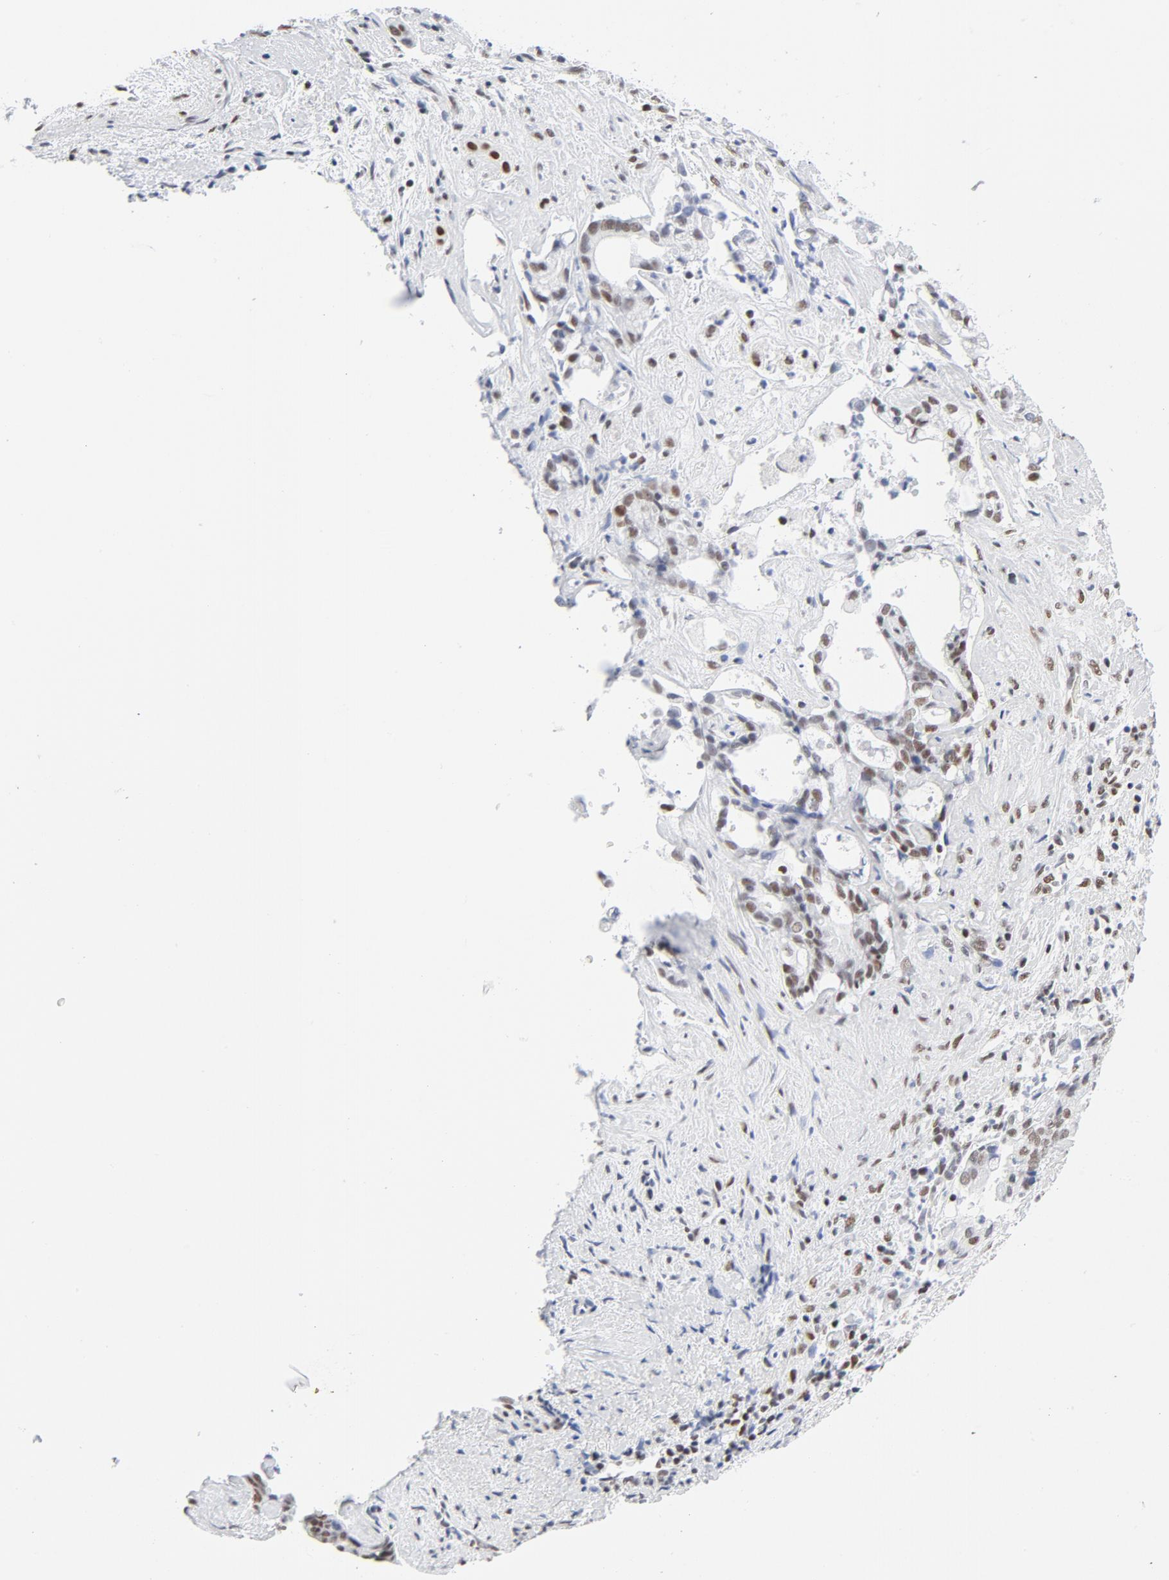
{"staining": {"intensity": "moderate", "quantity": "25%-75%", "location": "nuclear"}, "tissue": "liver cancer", "cell_type": "Tumor cells", "image_type": "cancer", "snomed": [{"axis": "morphology", "description": "Cholangiocarcinoma"}, {"axis": "topography", "description": "Liver"}], "caption": "The histopathology image displays staining of liver cancer (cholangiocarcinoma), revealing moderate nuclear protein staining (brown color) within tumor cells. Using DAB (brown) and hematoxylin (blue) stains, captured at high magnification using brightfield microscopy.", "gene": "ATF2", "patient": {"sex": "male", "age": 57}}